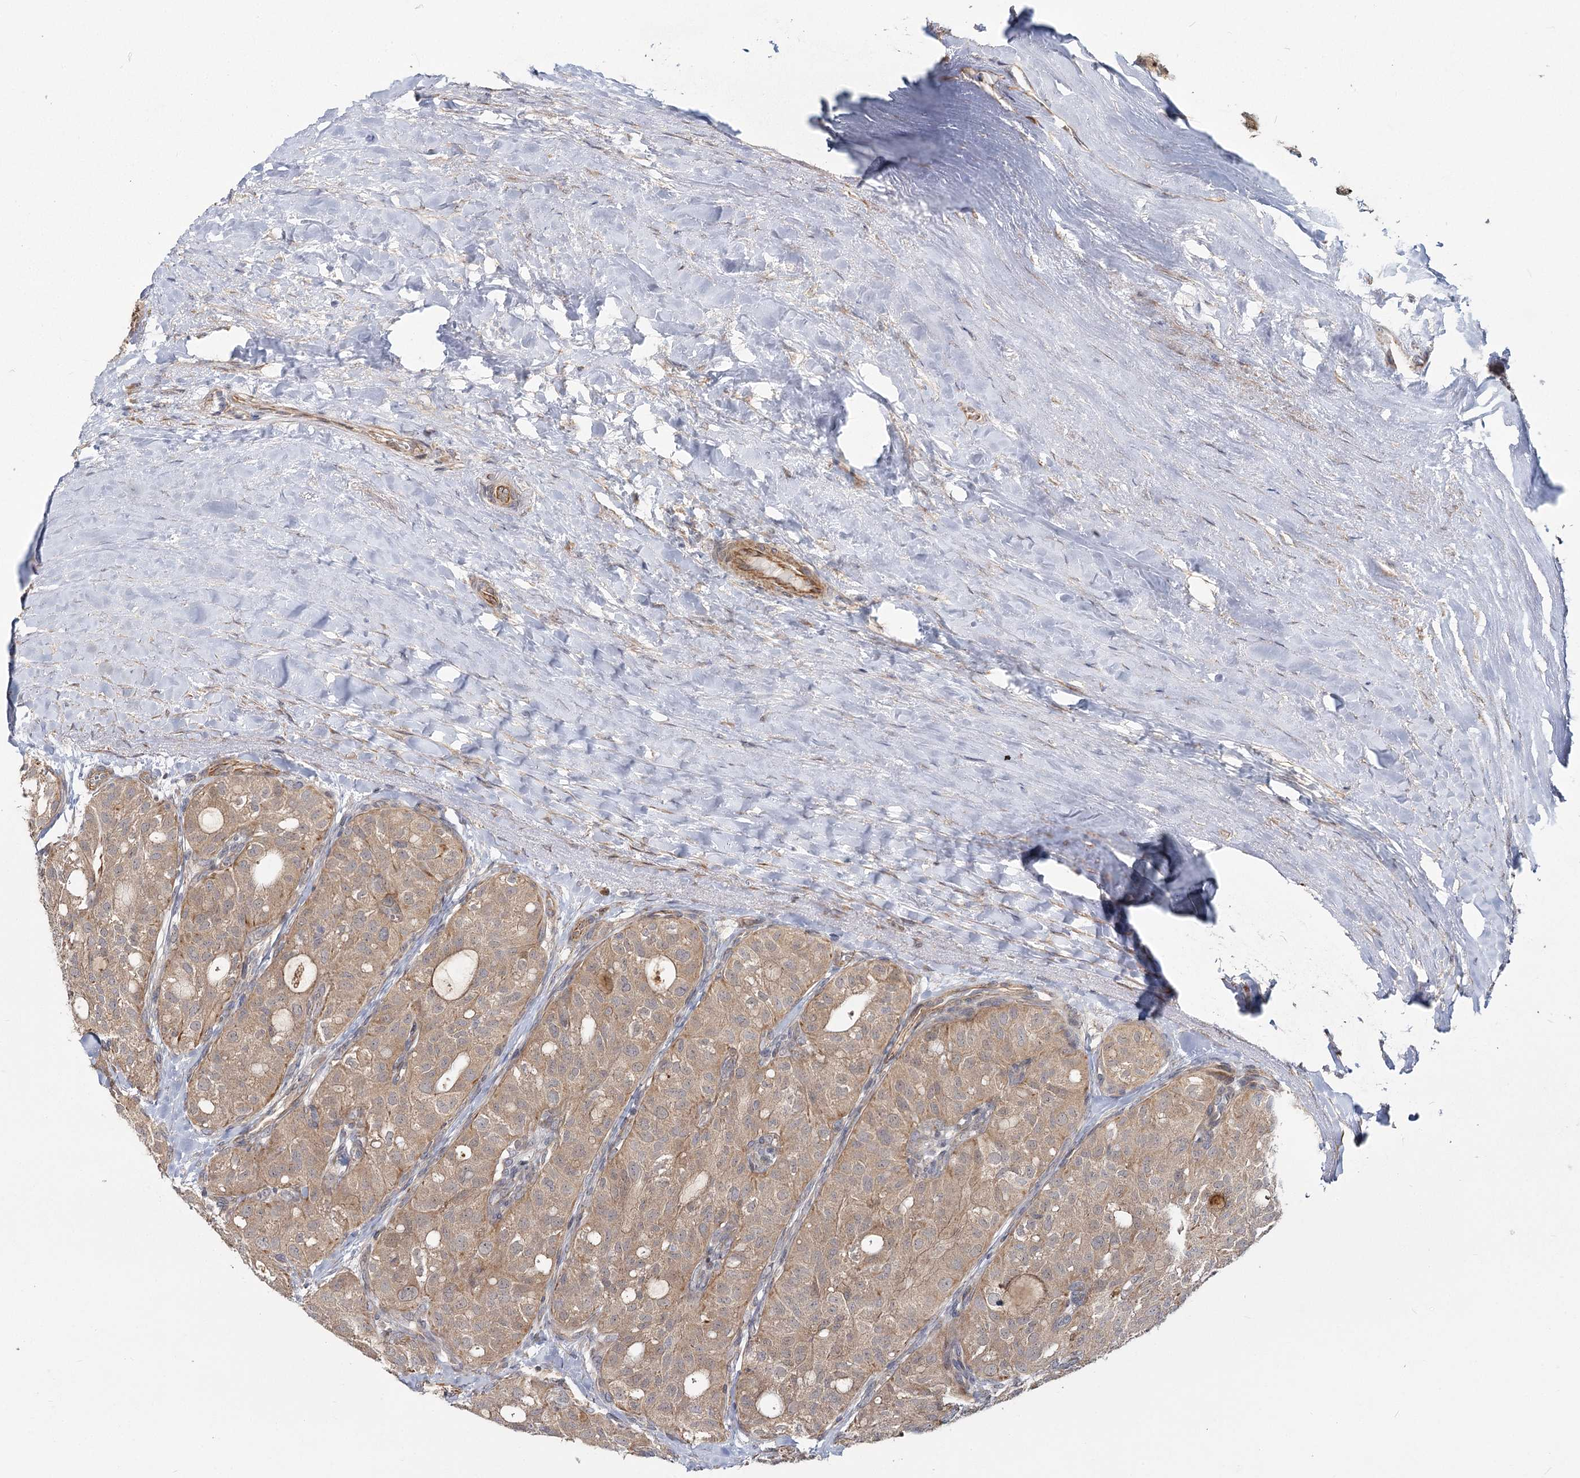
{"staining": {"intensity": "moderate", "quantity": ">75%", "location": "cytoplasmic/membranous"}, "tissue": "thyroid cancer", "cell_type": "Tumor cells", "image_type": "cancer", "snomed": [{"axis": "morphology", "description": "Follicular adenoma carcinoma, NOS"}, {"axis": "topography", "description": "Thyroid gland"}], "caption": "An image of human thyroid cancer (follicular adenoma carcinoma) stained for a protein exhibits moderate cytoplasmic/membranous brown staining in tumor cells.", "gene": "TBC1D9B", "patient": {"sex": "male", "age": 75}}